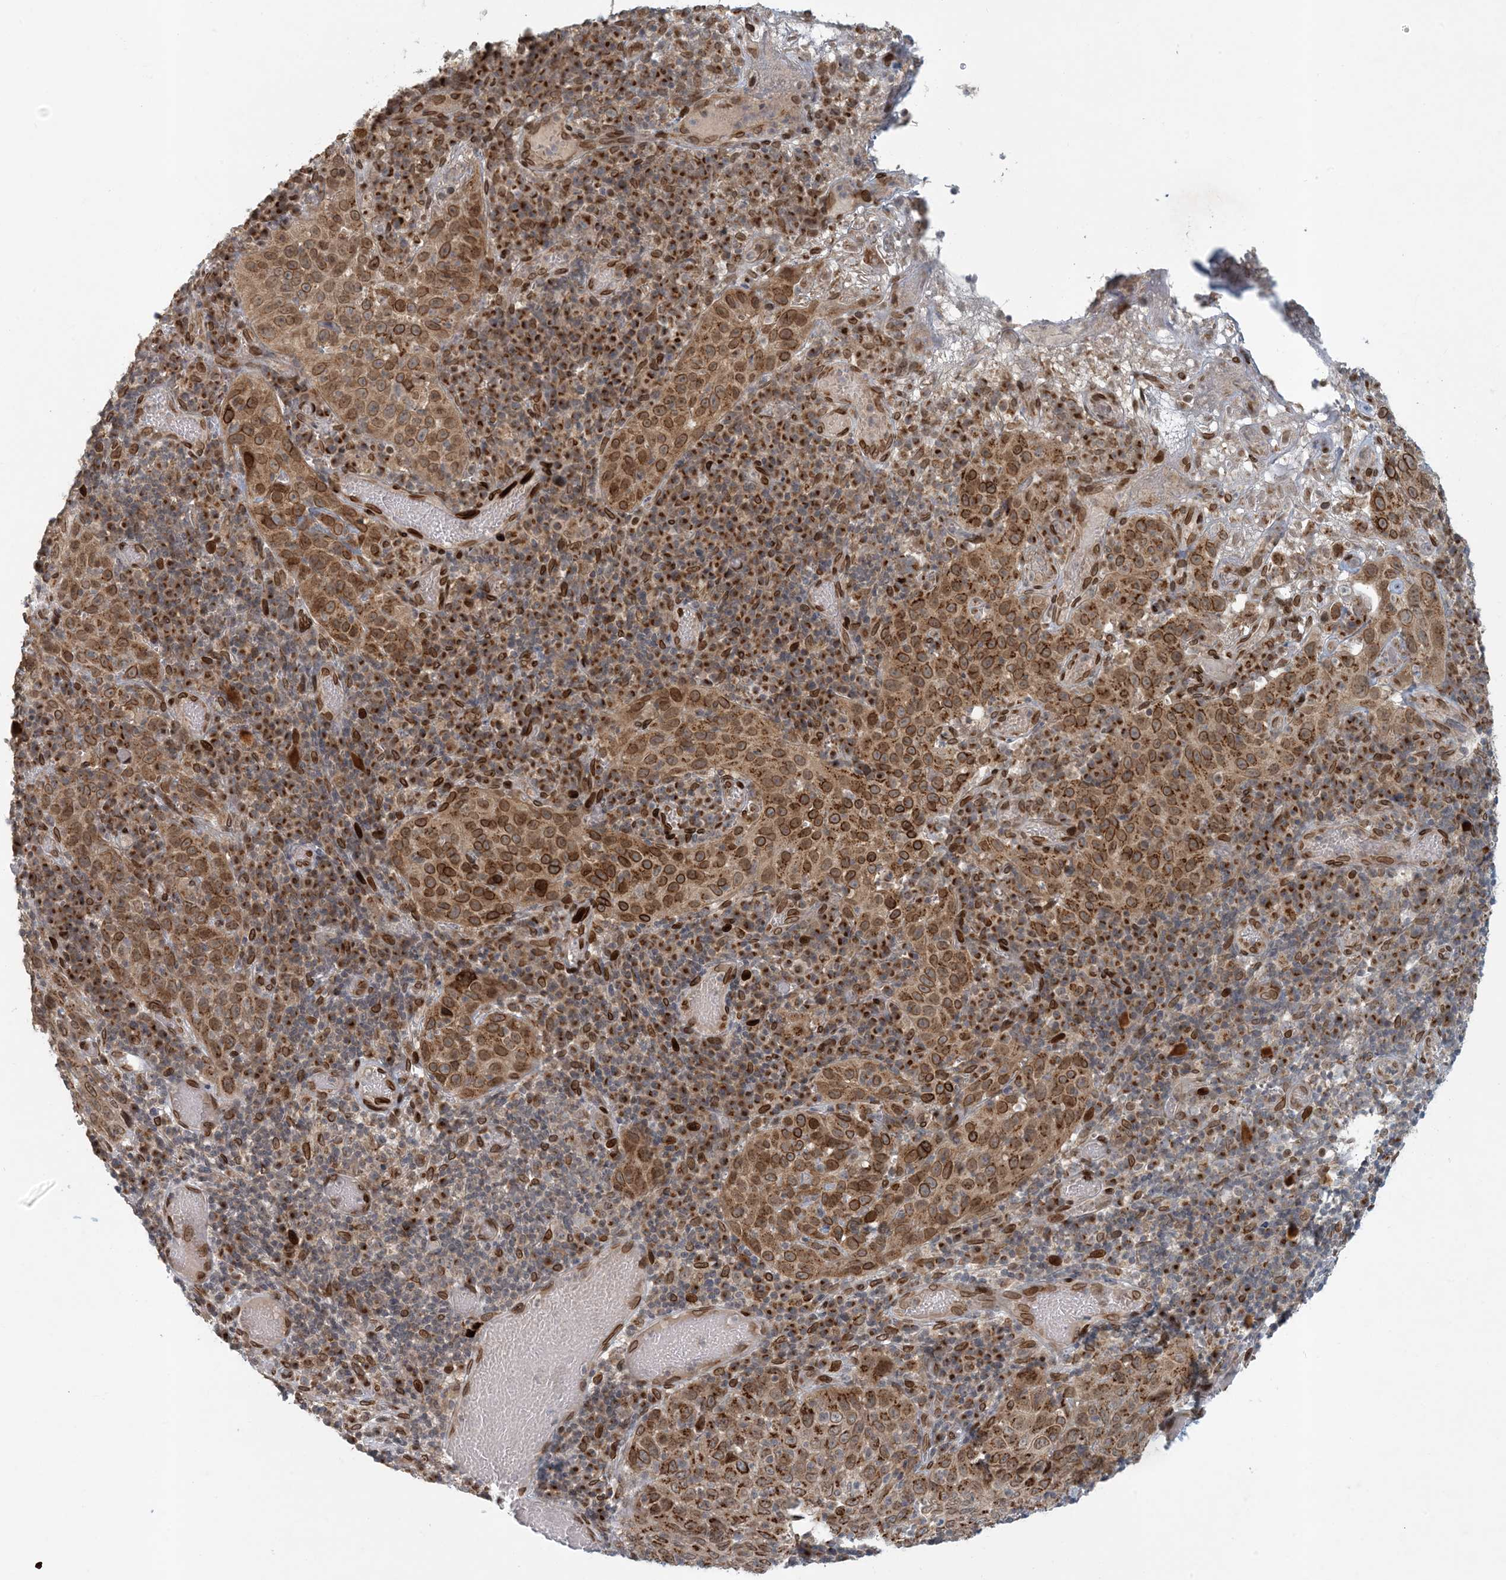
{"staining": {"intensity": "strong", "quantity": "25%-75%", "location": "cytoplasmic/membranous,nuclear"}, "tissue": "cervical cancer", "cell_type": "Tumor cells", "image_type": "cancer", "snomed": [{"axis": "morphology", "description": "Squamous cell carcinoma, NOS"}, {"axis": "topography", "description": "Cervix"}], "caption": "Immunohistochemical staining of cervical squamous cell carcinoma shows strong cytoplasmic/membranous and nuclear protein expression in approximately 25%-75% of tumor cells. (DAB (3,3'-diaminobenzidine) IHC with brightfield microscopy, high magnification).", "gene": "SLC35A2", "patient": {"sex": "female", "age": 46}}